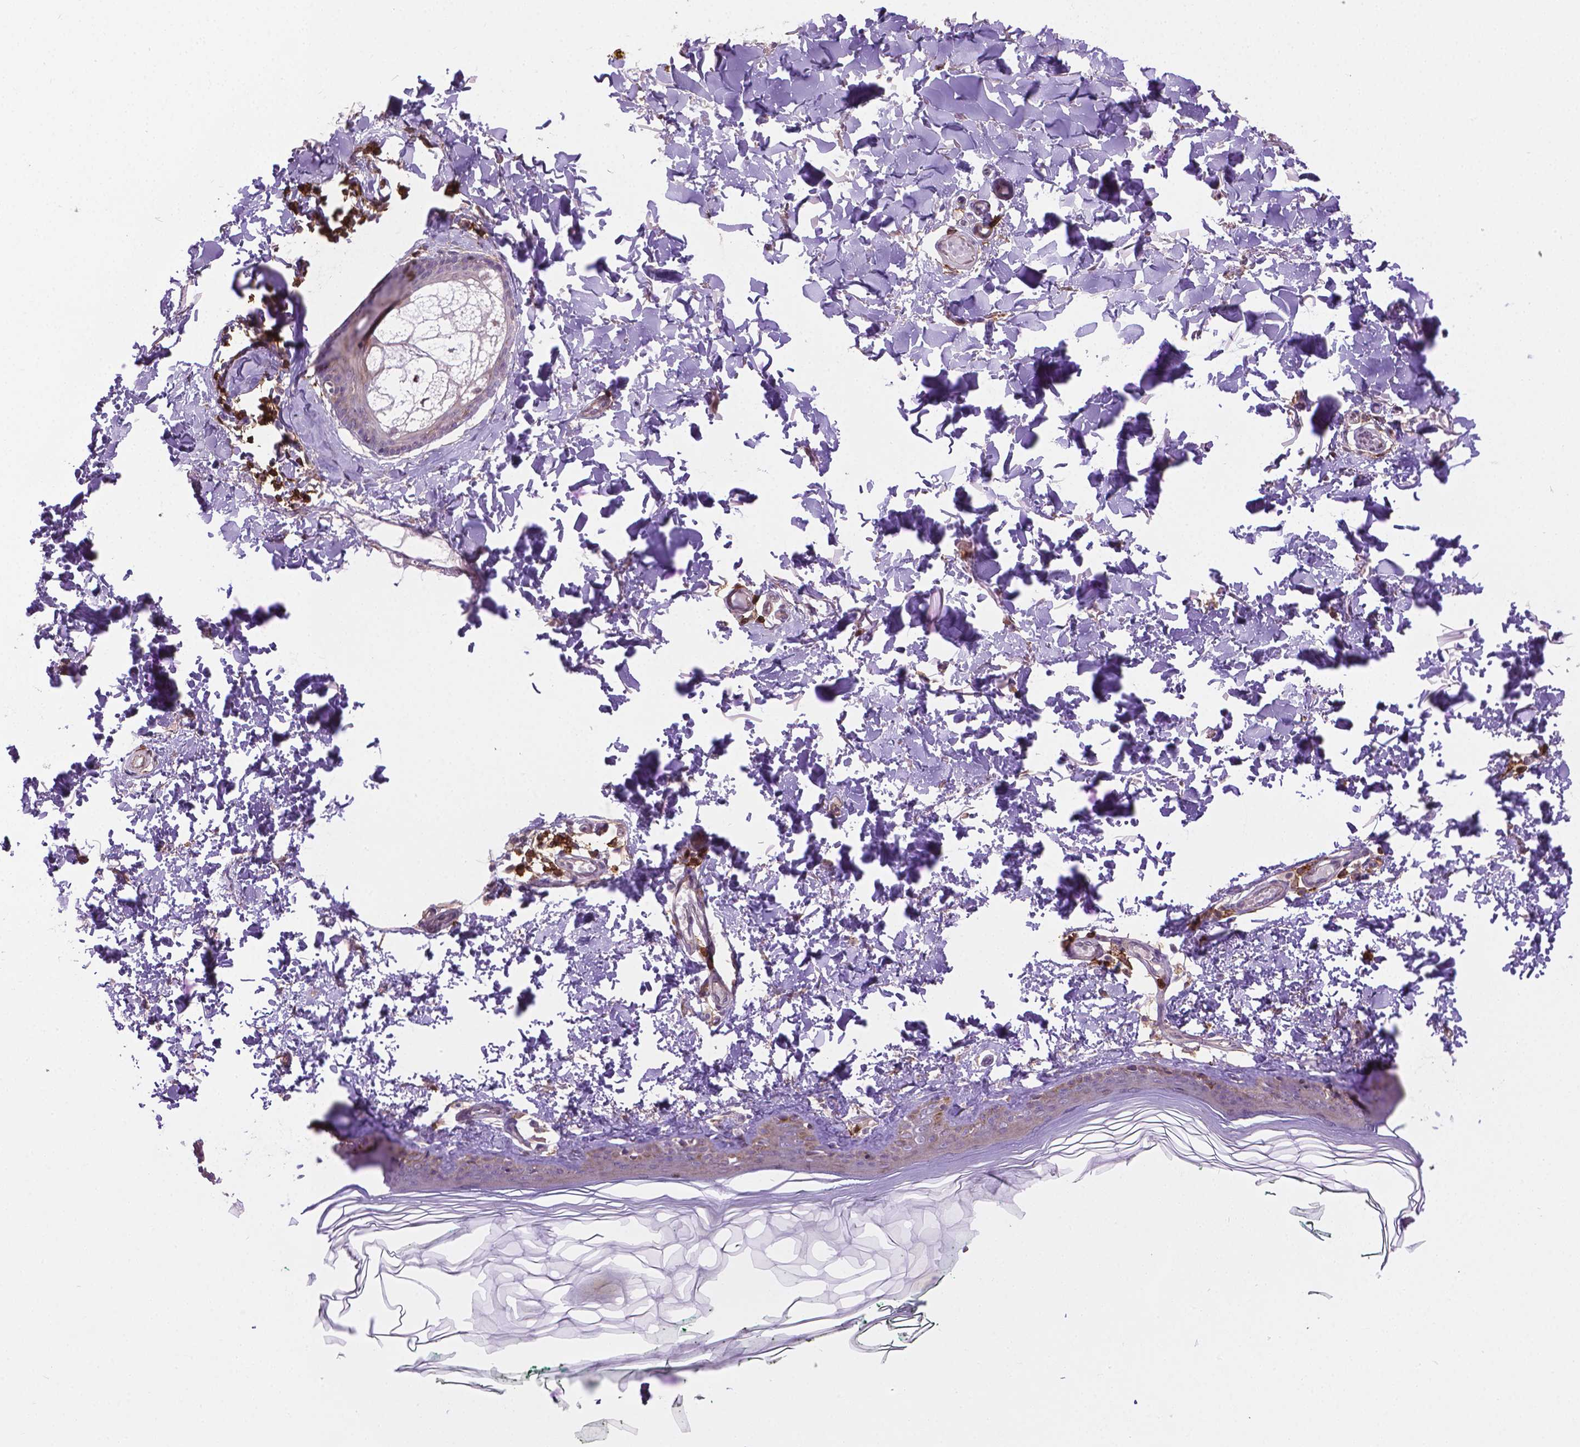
{"staining": {"intensity": "negative", "quantity": "none", "location": "none"}, "tissue": "skin", "cell_type": "Fibroblasts", "image_type": "normal", "snomed": [{"axis": "morphology", "description": "Normal tissue, NOS"}, {"axis": "topography", "description": "Skin"}, {"axis": "topography", "description": "Peripheral nerve tissue"}], "caption": "A high-resolution histopathology image shows IHC staining of benign skin, which reveals no significant expression in fibroblasts.", "gene": "ACAD10", "patient": {"sex": "female", "age": 45}}